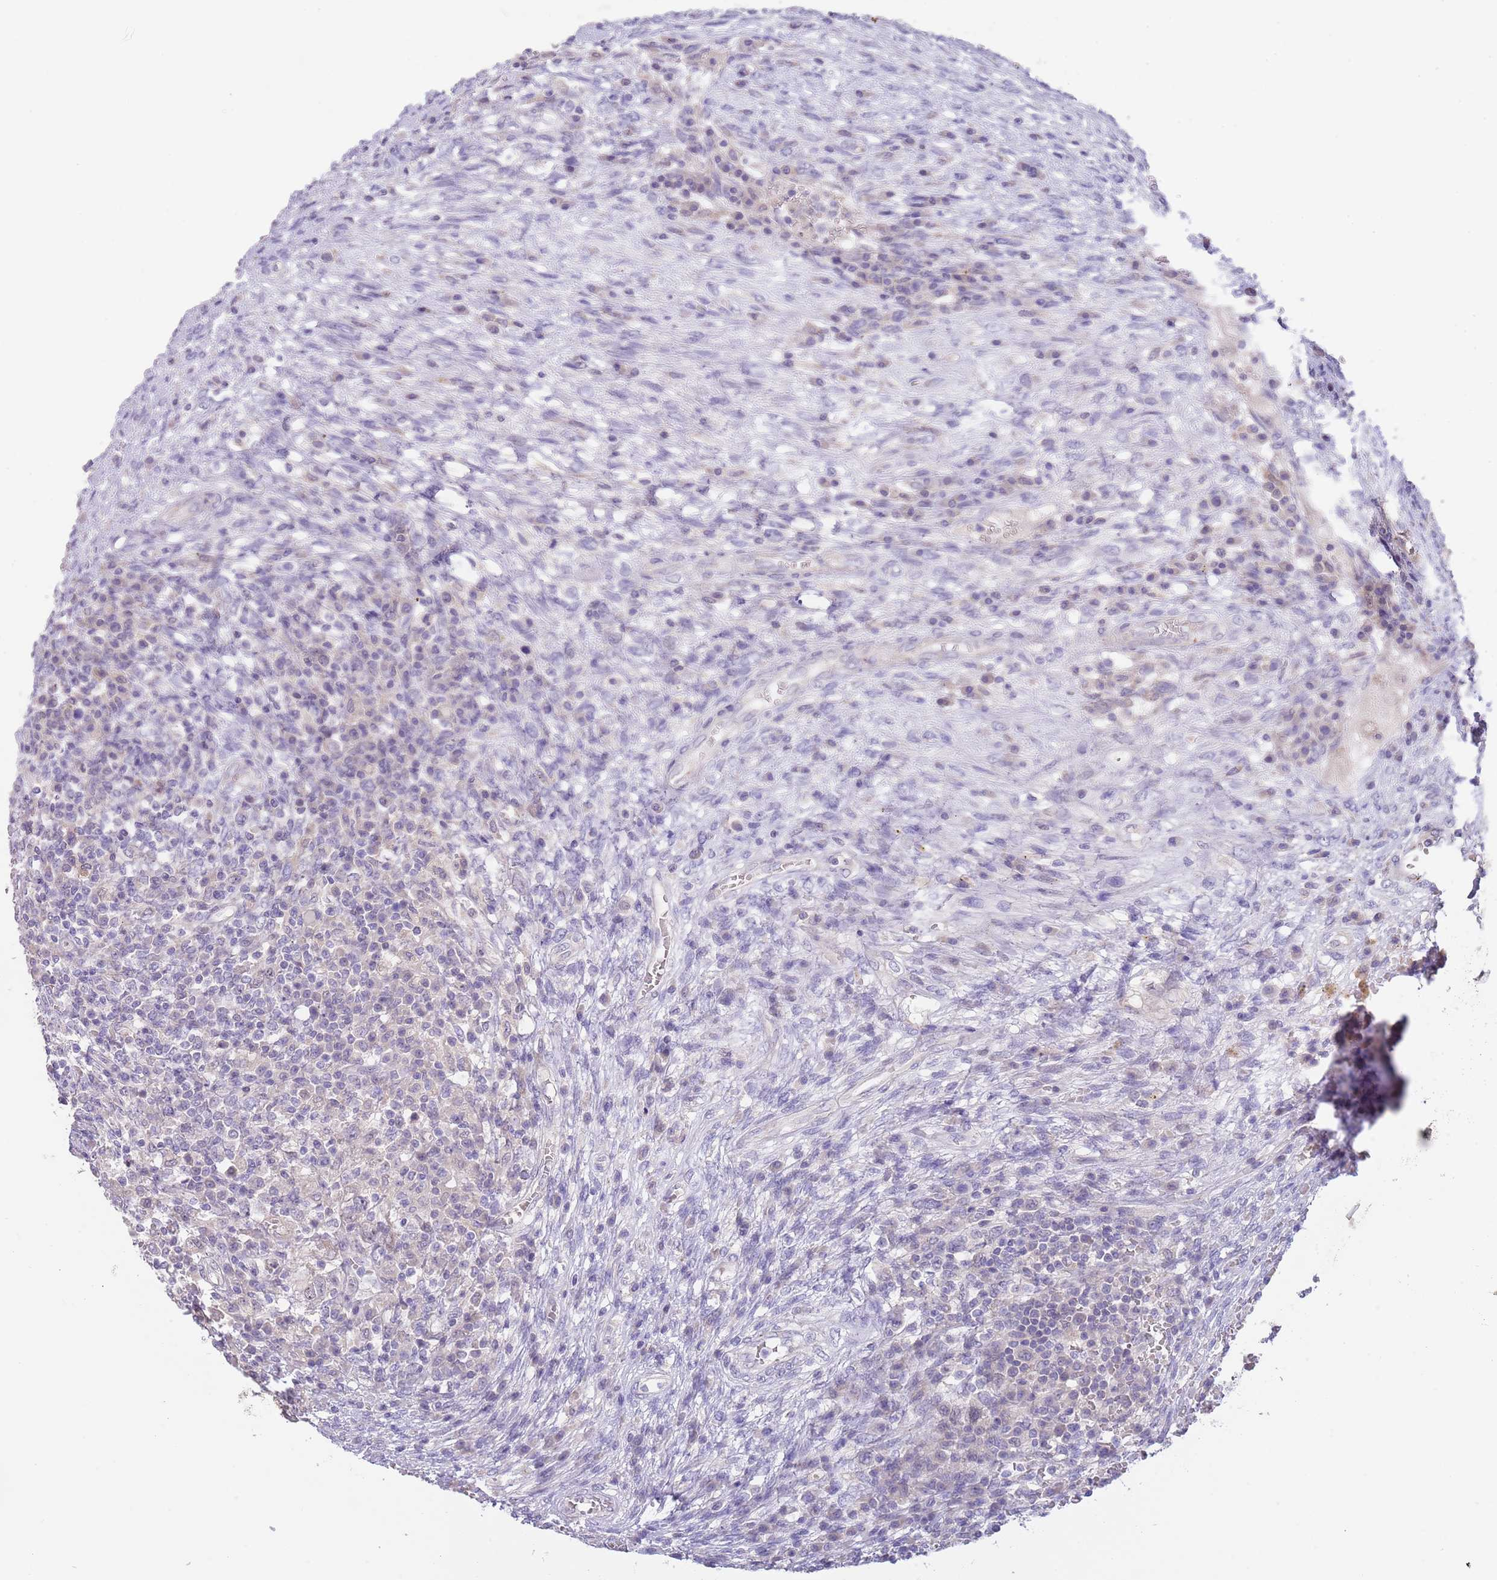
{"staining": {"intensity": "negative", "quantity": "none", "location": "none"}, "tissue": "testis cancer", "cell_type": "Tumor cells", "image_type": "cancer", "snomed": [{"axis": "morphology", "description": "Carcinoma, Embryonal, NOS"}, {"axis": "topography", "description": "Testis"}], "caption": "High magnification brightfield microscopy of testis cancer (embryonal carcinoma) stained with DAB (brown) and counterstained with hematoxylin (blue): tumor cells show no significant staining. (DAB (3,3'-diaminobenzidine) IHC with hematoxylin counter stain).", "gene": "AP1S2", "patient": {"sex": "male", "age": 26}}